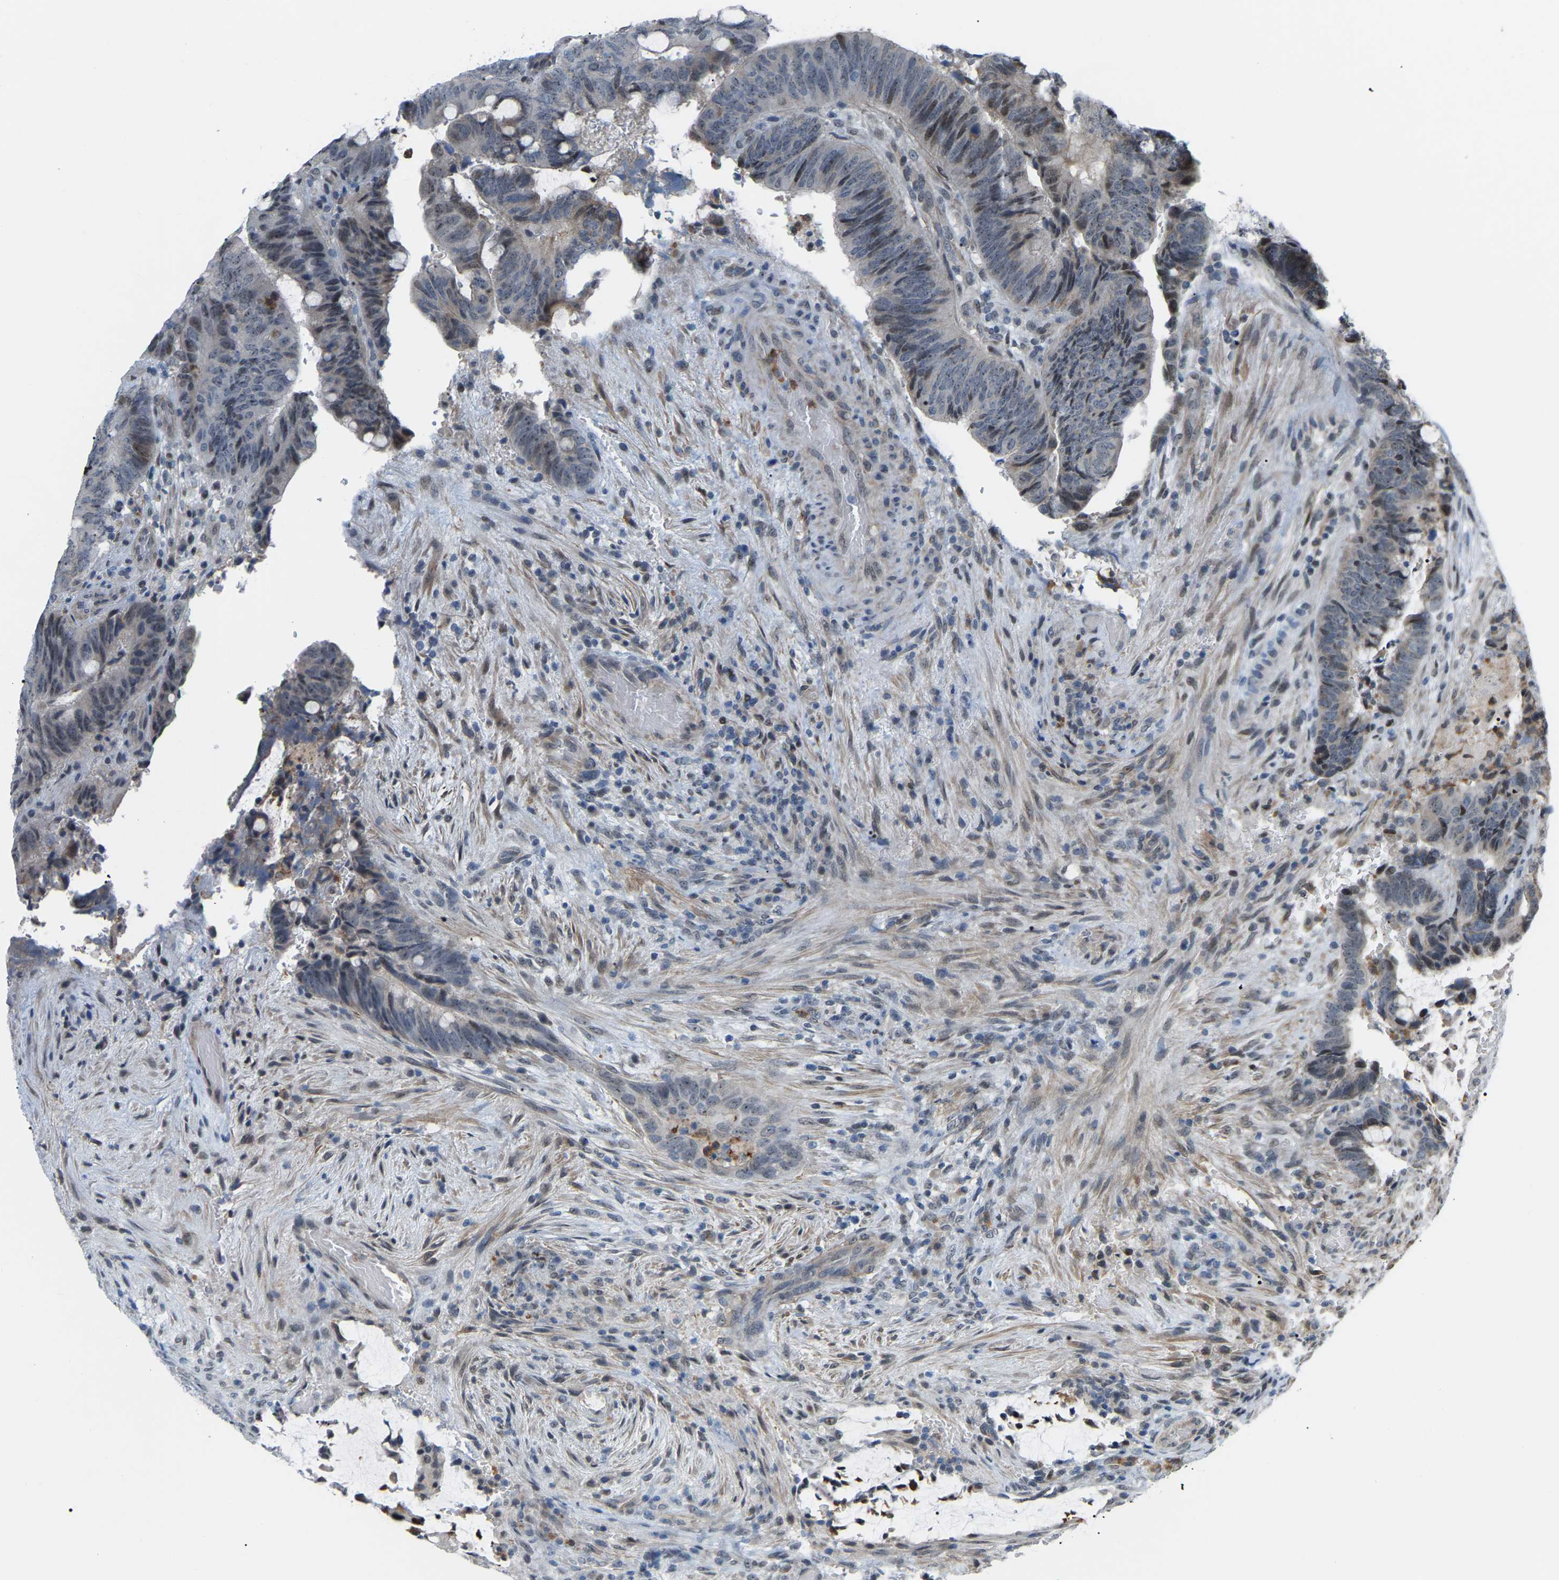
{"staining": {"intensity": "weak", "quantity": "<25%", "location": "nuclear"}, "tissue": "colorectal cancer", "cell_type": "Tumor cells", "image_type": "cancer", "snomed": [{"axis": "morphology", "description": "Normal tissue, NOS"}, {"axis": "morphology", "description": "Adenocarcinoma, NOS"}, {"axis": "topography", "description": "Rectum"}, {"axis": "topography", "description": "Peripheral nerve tissue"}], "caption": "An immunohistochemistry (IHC) micrograph of colorectal cancer is shown. There is no staining in tumor cells of colorectal cancer.", "gene": "CROT", "patient": {"sex": "male", "age": 92}}